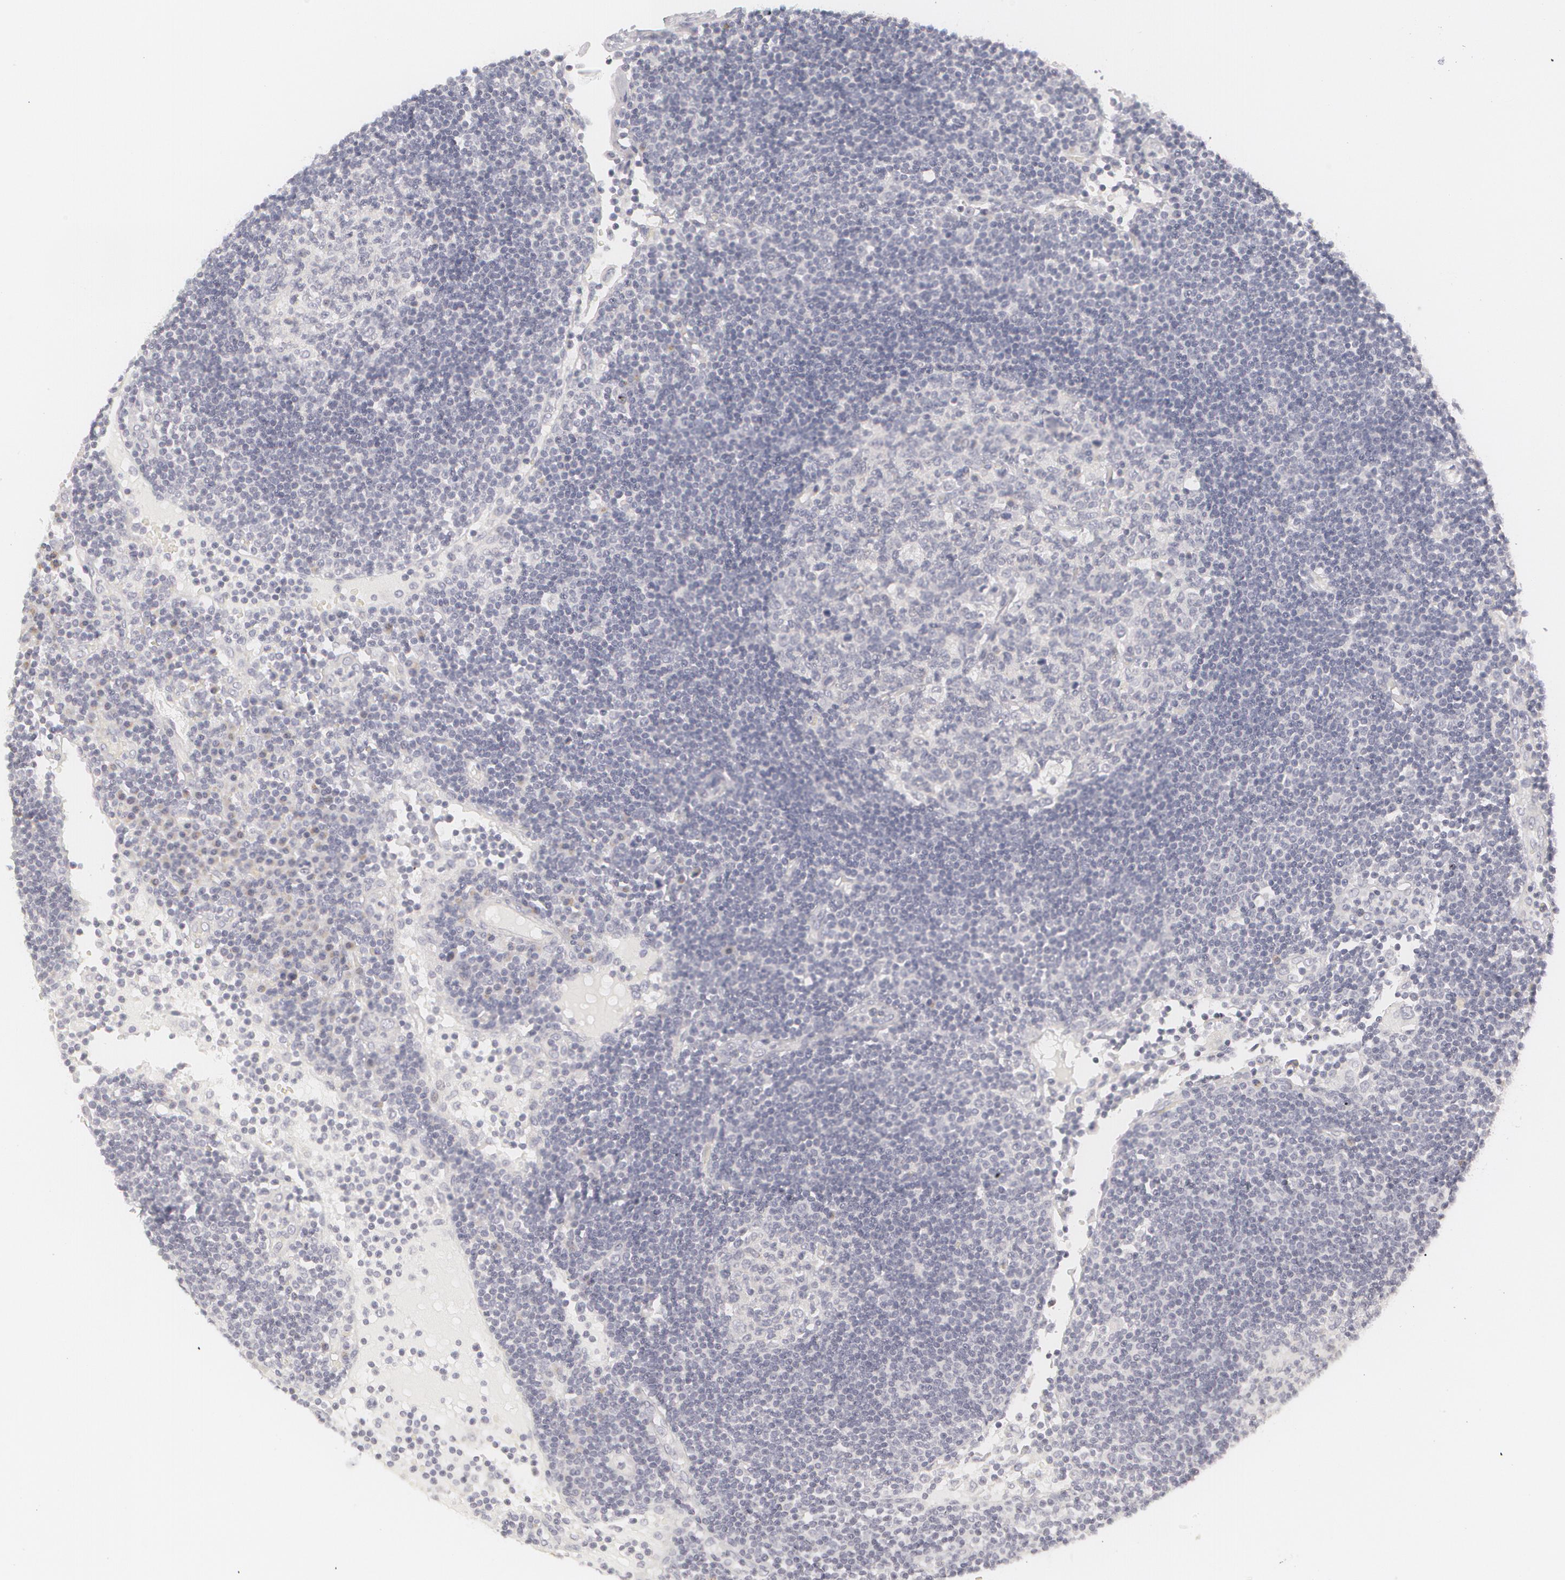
{"staining": {"intensity": "negative", "quantity": "none", "location": "none"}, "tissue": "lymph node", "cell_type": "Germinal center cells", "image_type": "normal", "snomed": [{"axis": "morphology", "description": "Normal tissue, NOS"}, {"axis": "topography", "description": "Lymph node"}], "caption": "Immunohistochemistry (IHC) histopathology image of normal lymph node: lymph node stained with DAB reveals no significant protein expression in germinal center cells.", "gene": "MBNL3", "patient": {"sex": "male", "age": 54}}